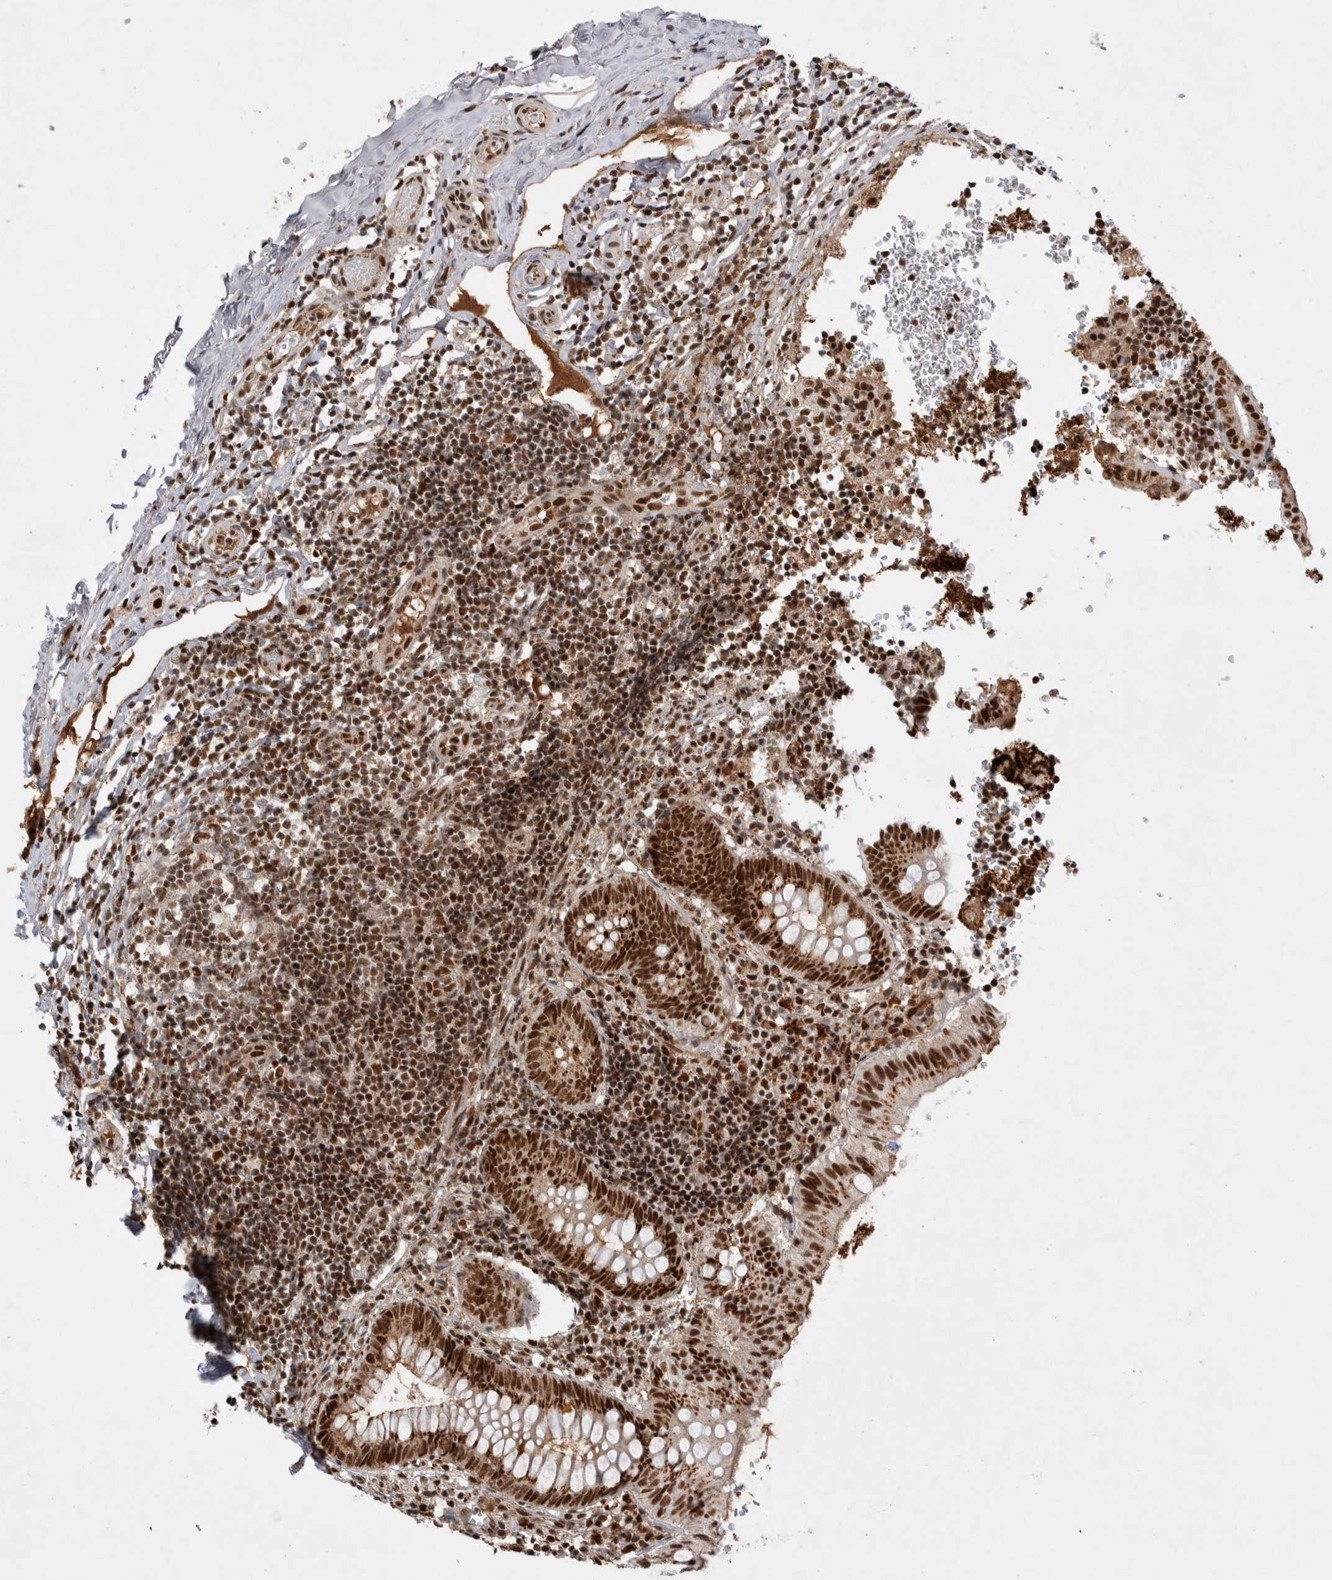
{"staining": {"intensity": "strong", "quantity": ">75%", "location": "cytoplasmic/membranous,nuclear"}, "tissue": "appendix", "cell_type": "Glandular cells", "image_type": "normal", "snomed": [{"axis": "morphology", "description": "Normal tissue, NOS"}, {"axis": "topography", "description": "Appendix"}], "caption": "A brown stain shows strong cytoplasmic/membranous,nuclear expression of a protein in glandular cells of unremarkable appendix.", "gene": "EYA2", "patient": {"sex": "male", "age": 8}}